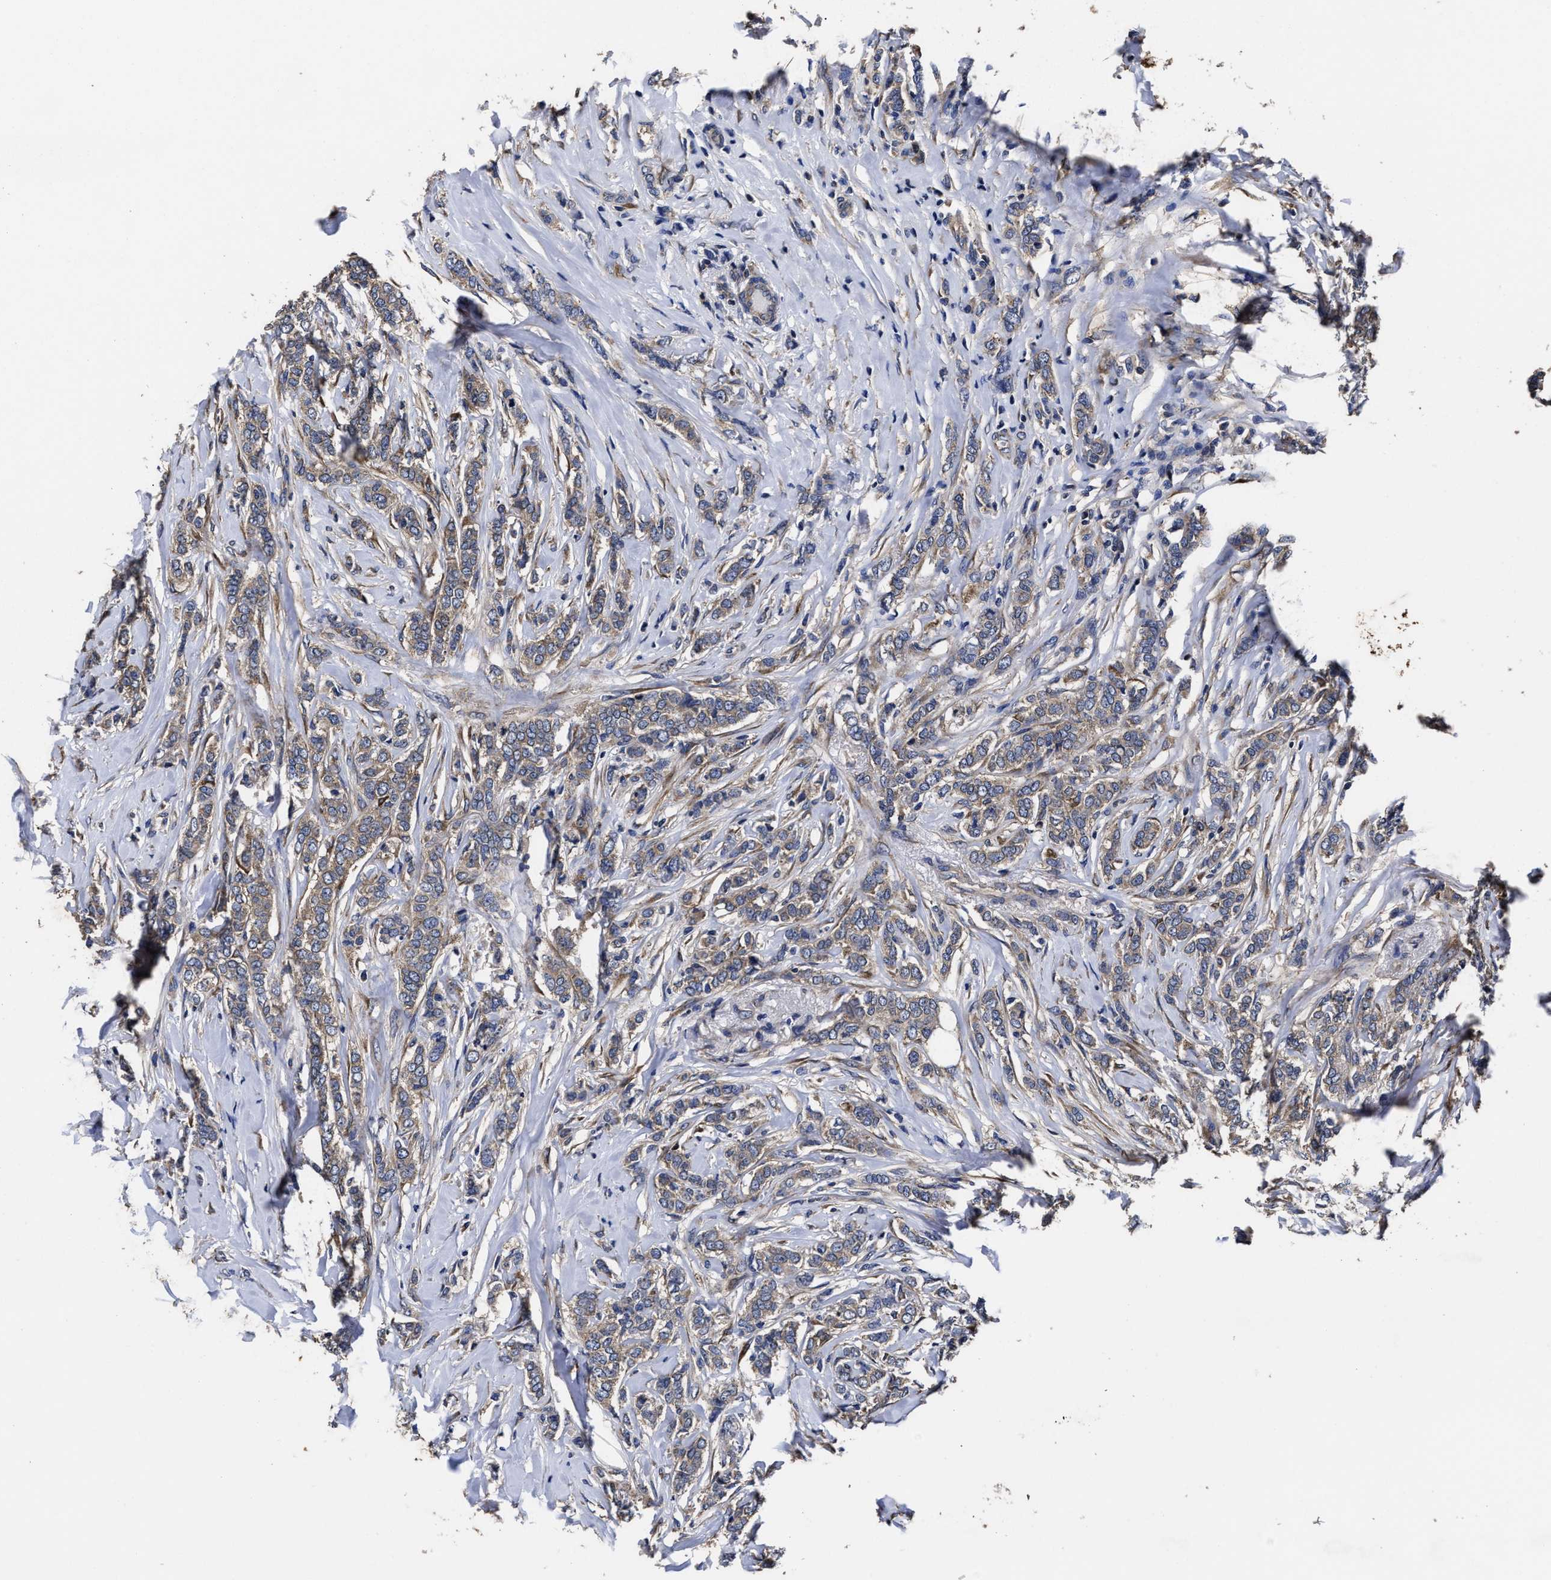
{"staining": {"intensity": "weak", "quantity": ">75%", "location": "cytoplasmic/membranous"}, "tissue": "breast cancer", "cell_type": "Tumor cells", "image_type": "cancer", "snomed": [{"axis": "morphology", "description": "Lobular carcinoma"}, {"axis": "topography", "description": "Skin"}, {"axis": "topography", "description": "Breast"}], "caption": "Brown immunohistochemical staining in lobular carcinoma (breast) shows weak cytoplasmic/membranous expression in about >75% of tumor cells.", "gene": "AVEN", "patient": {"sex": "female", "age": 46}}